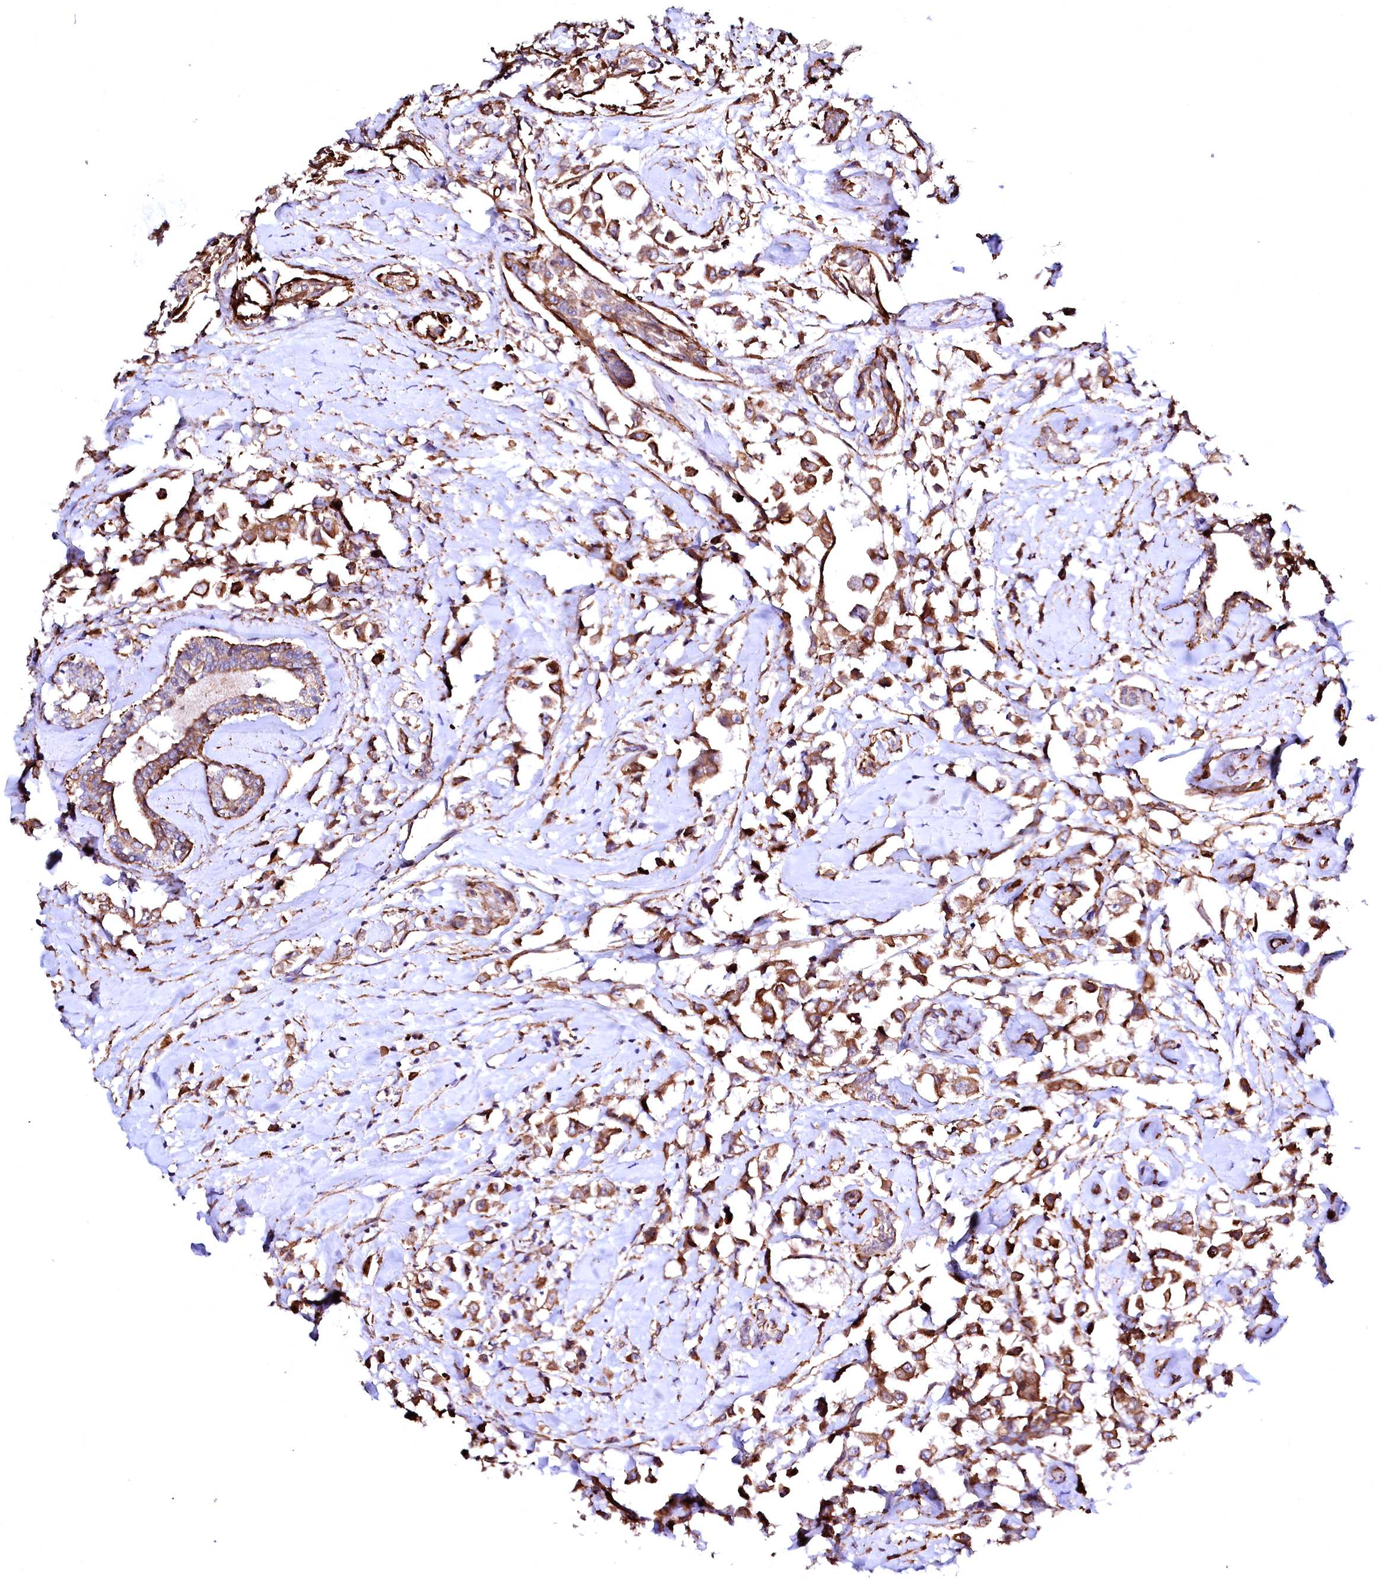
{"staining": {"intensity": "strong", "quantity": ">75%", "location": "cytoplasmic/membranous"}, "tissue": "breast cancer", "cell_type": "Tumor cells", "image_type": "cancer", "snomed": [{"axis": "morphology", "description": "Duct carcinoma"}, {"axis": "topography", "description": "Breast"}], "caption": "Breast cancer (intraductal carcinoma) tissue exhibits strong cytoplasmic/membranous staining in approximately >75% of tumor cells, visualized by immunohistochemistry. The protein is stained brown, and the nuclei are stained in blue (DAB (3,3'-diaminobenzidine) IHC with brightfield microscopy, high magnification).", "gene": "GPR176", "patient": {"sex": "female", "age": 87}}